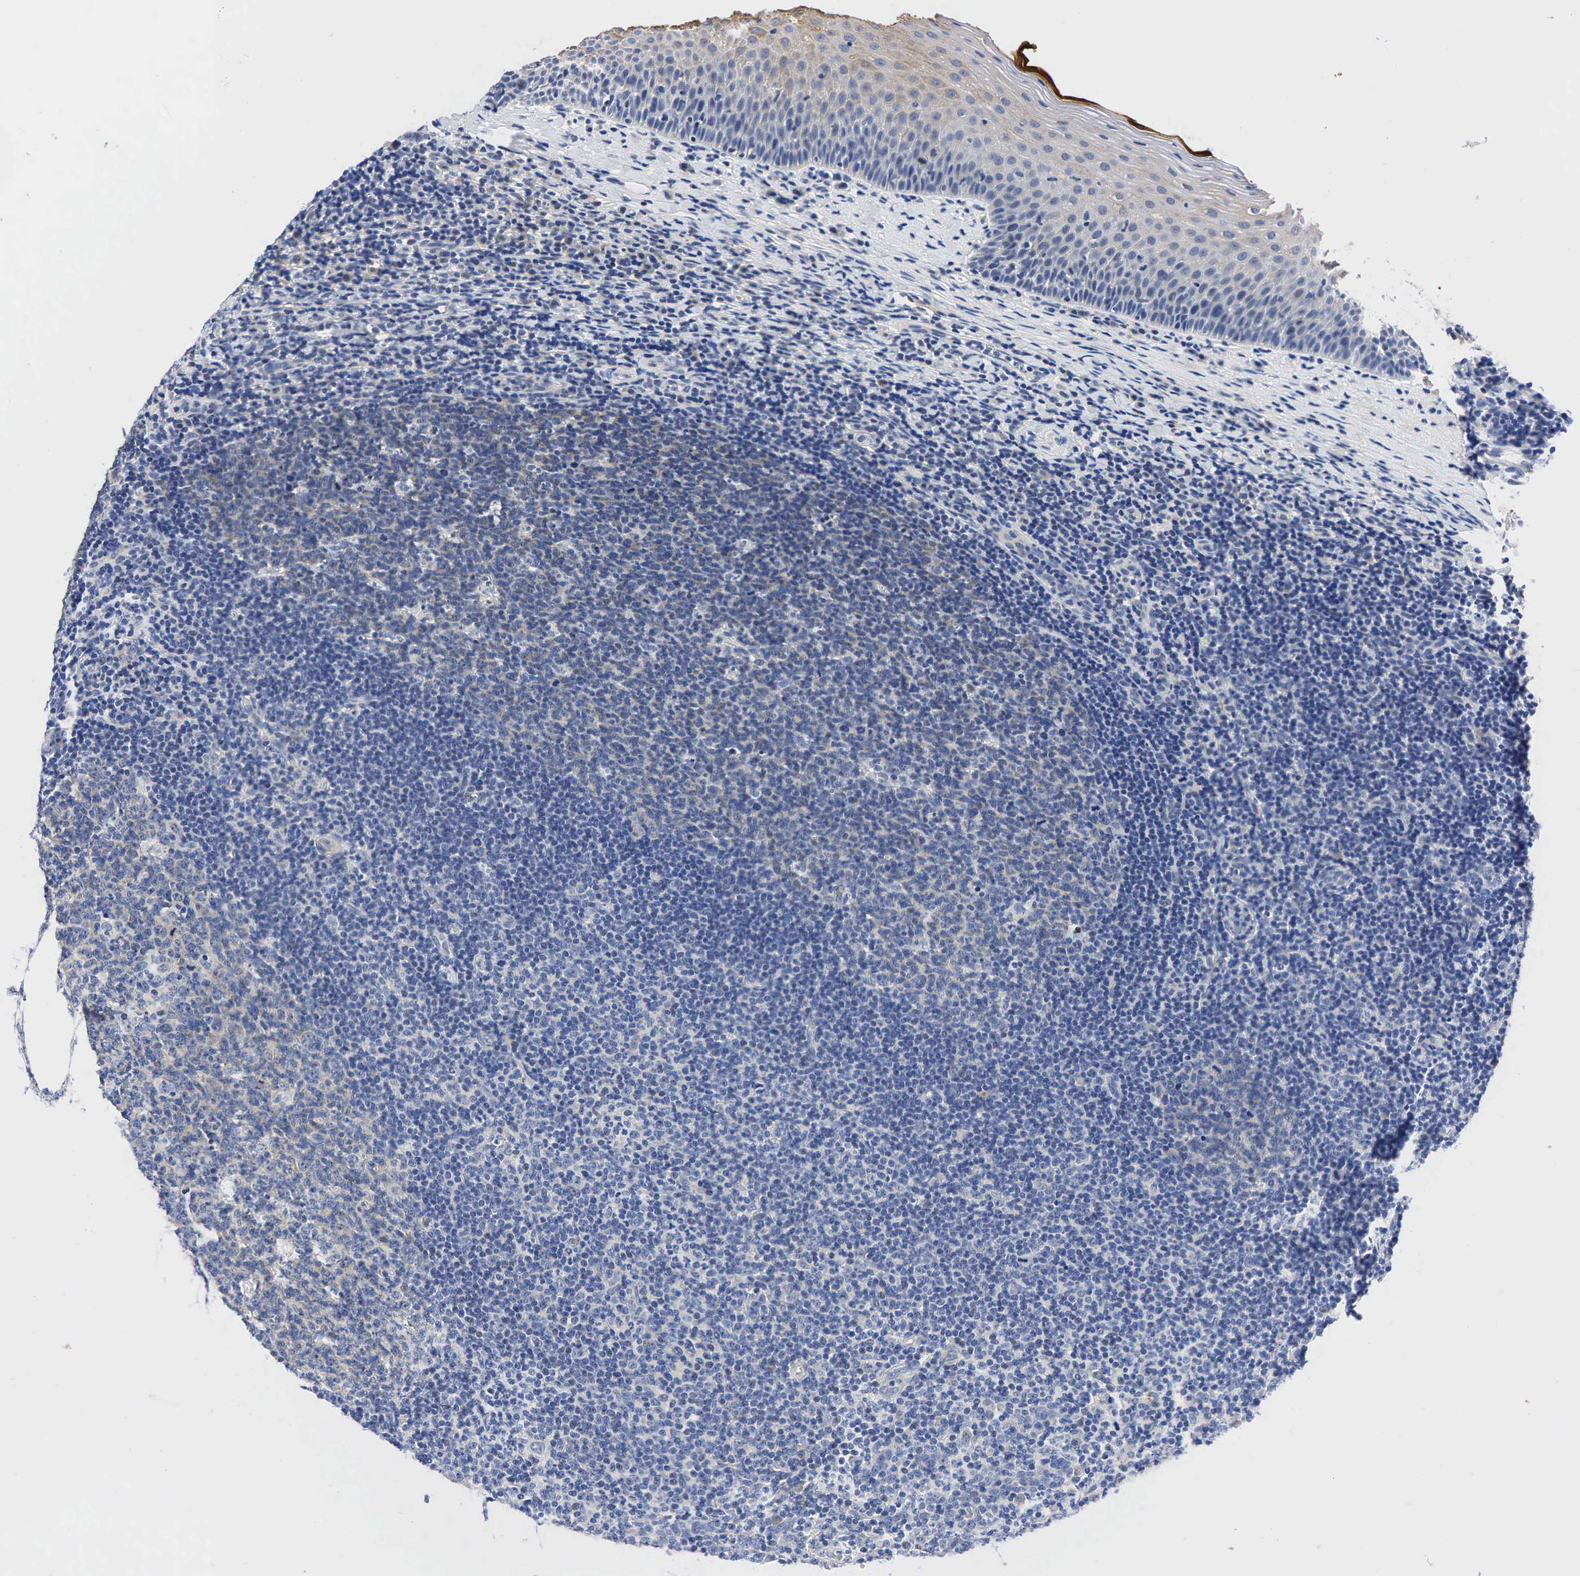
{"staining": {"intensity": "weak", "quantity": "<25%", "location": "nuclear"}, "tissue": "tonsil", "cell_type": "Germinal center cells", "image_type": "normal", "snomed": [{"axis": "morphology", "description": "Normal tissue, NOS"}, {"axis": "topography", "description": "Tonsil"}], "caption": "Immunohistochemistry image of normal tonsil: tonsil stained with DAB shows no significant protein expression in germinal center cells.", "gene": "PGR", "patient": {"sex": "male", "age": 6}}